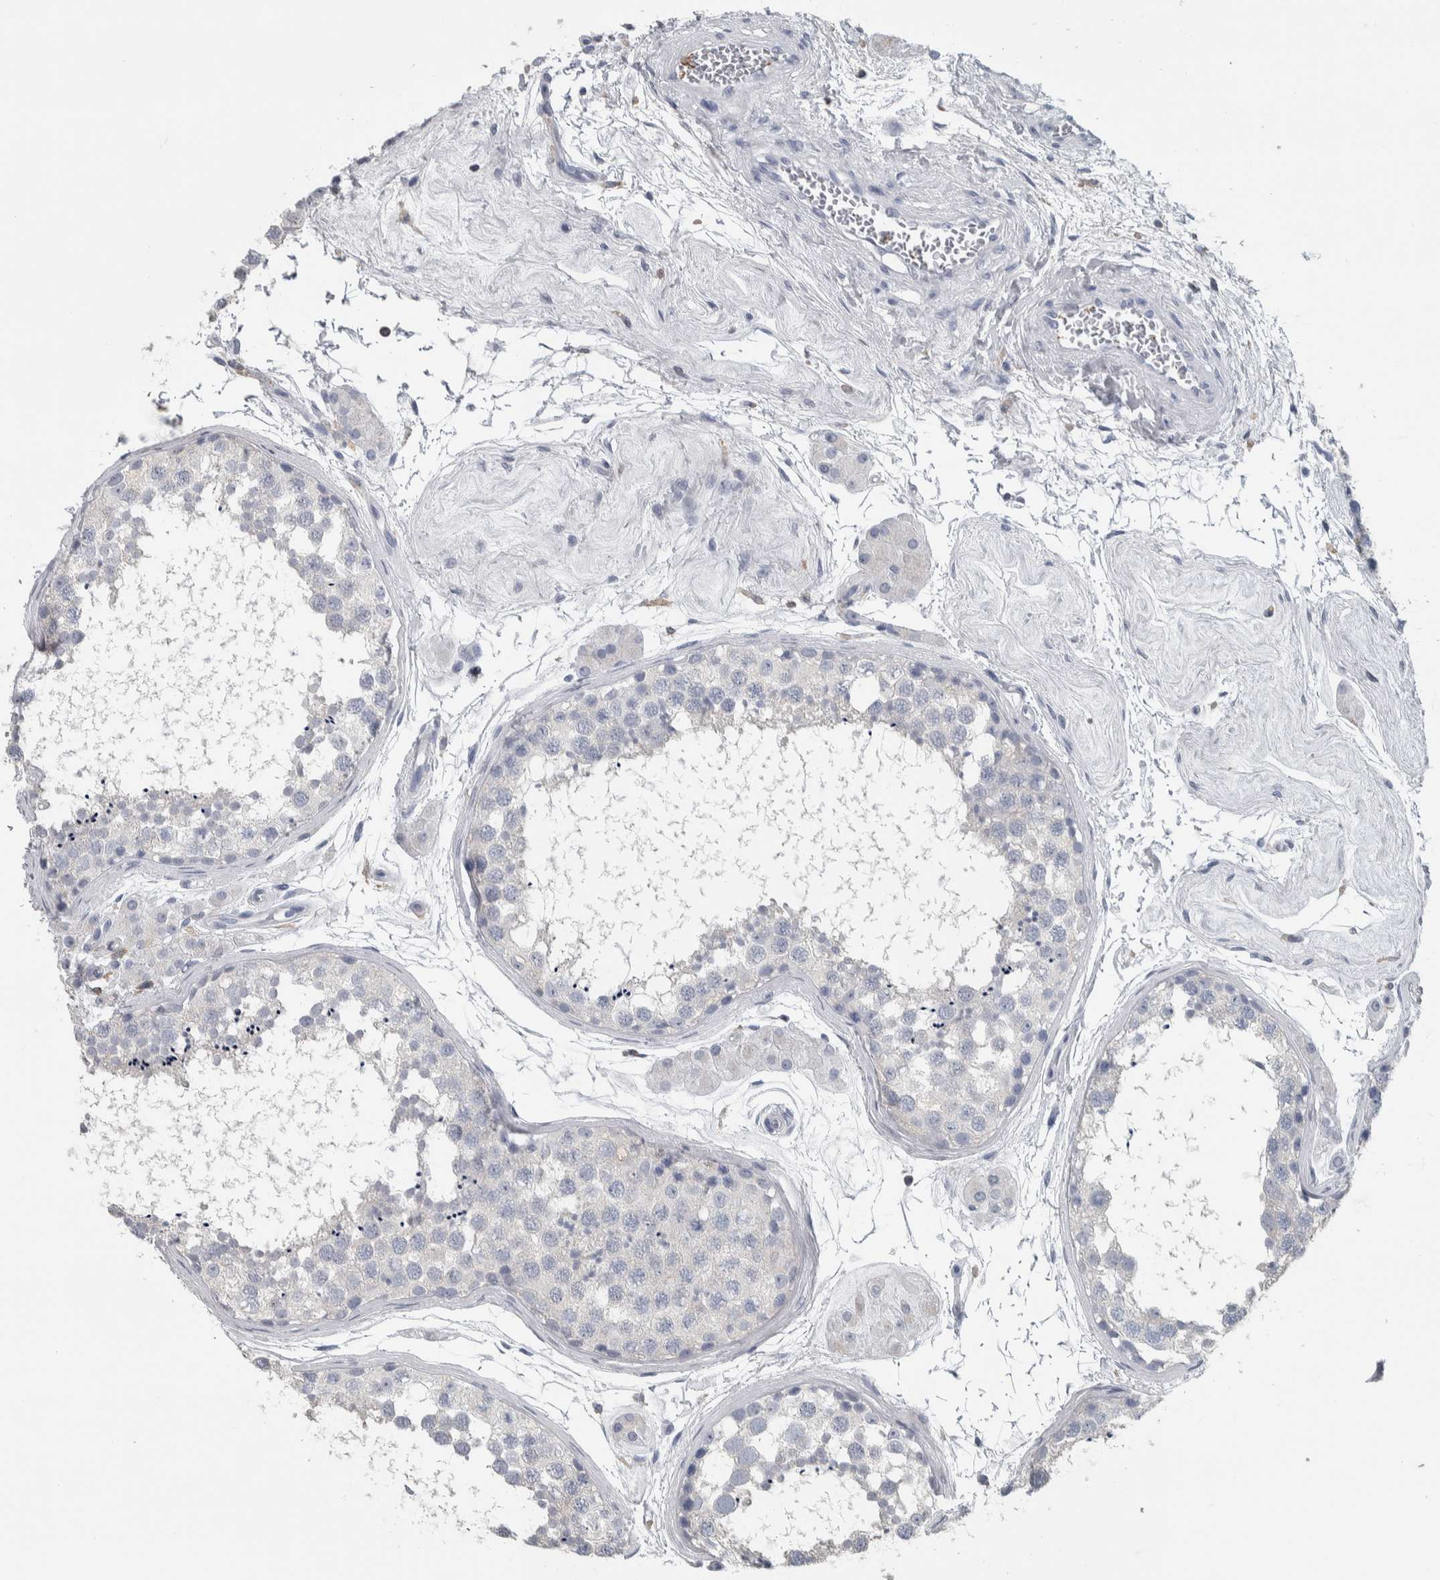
{"staining": {"intensity": "negative", "quantity": "none", "location": "none"}, "tissue": "testis", "cell_type": "Cells in seminiferous ducts", "image_type": "normal", "snomed": [{"axis": "morphology", "description": "Normal tissue, NOS"}, {"axis": "topography", "description": "Testis"}], "caption": "Histopathology image shows no significant protein positivity in cells in seminiferous ducts of unremarkable testis.", "gene": "SKAP2", "patient": {"sex": "male", "age": 56}}